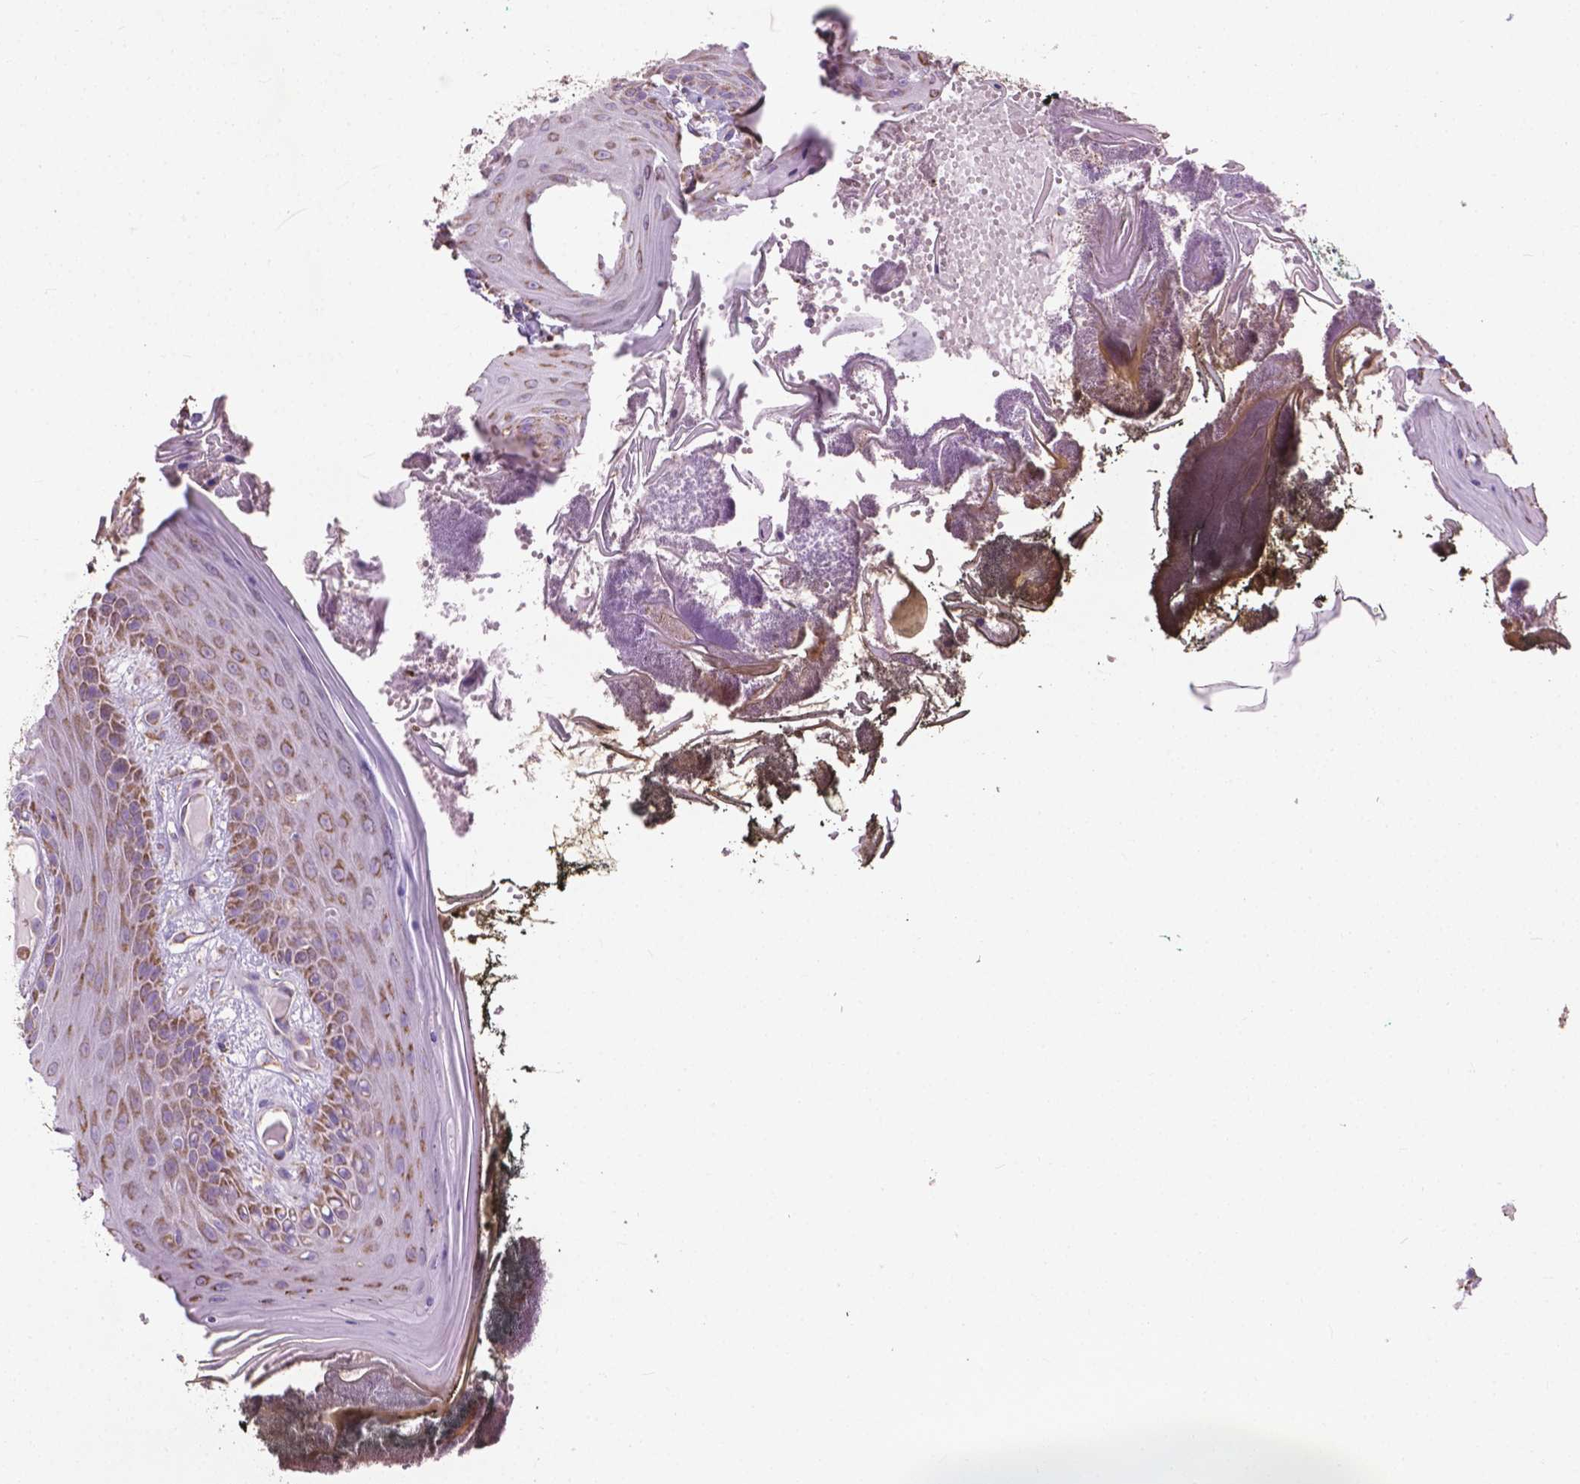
{"staining": {"intensity": "moderate", "quantity": "25%-75%", "location": "cytoplasmic/membranous"}, "tissue": "oral mucosa", "cell_type": "Squamous epithelial cells", "image_type": "normal", "snomed": [{"axis": "morphology", "description": "Normal tissue, NOS"}, {"axis": "topography", "description": "Oral tissue"}], "caption": "Moderate cytoplasmic/membranous positivity for a protein is appreciated in approximately 25%-75% of squamous epithelial cells of benign oral mucosa using immunohistochemistry.", "gene": "VDAC1", "patient": {"sex": "male", "age": 9}}